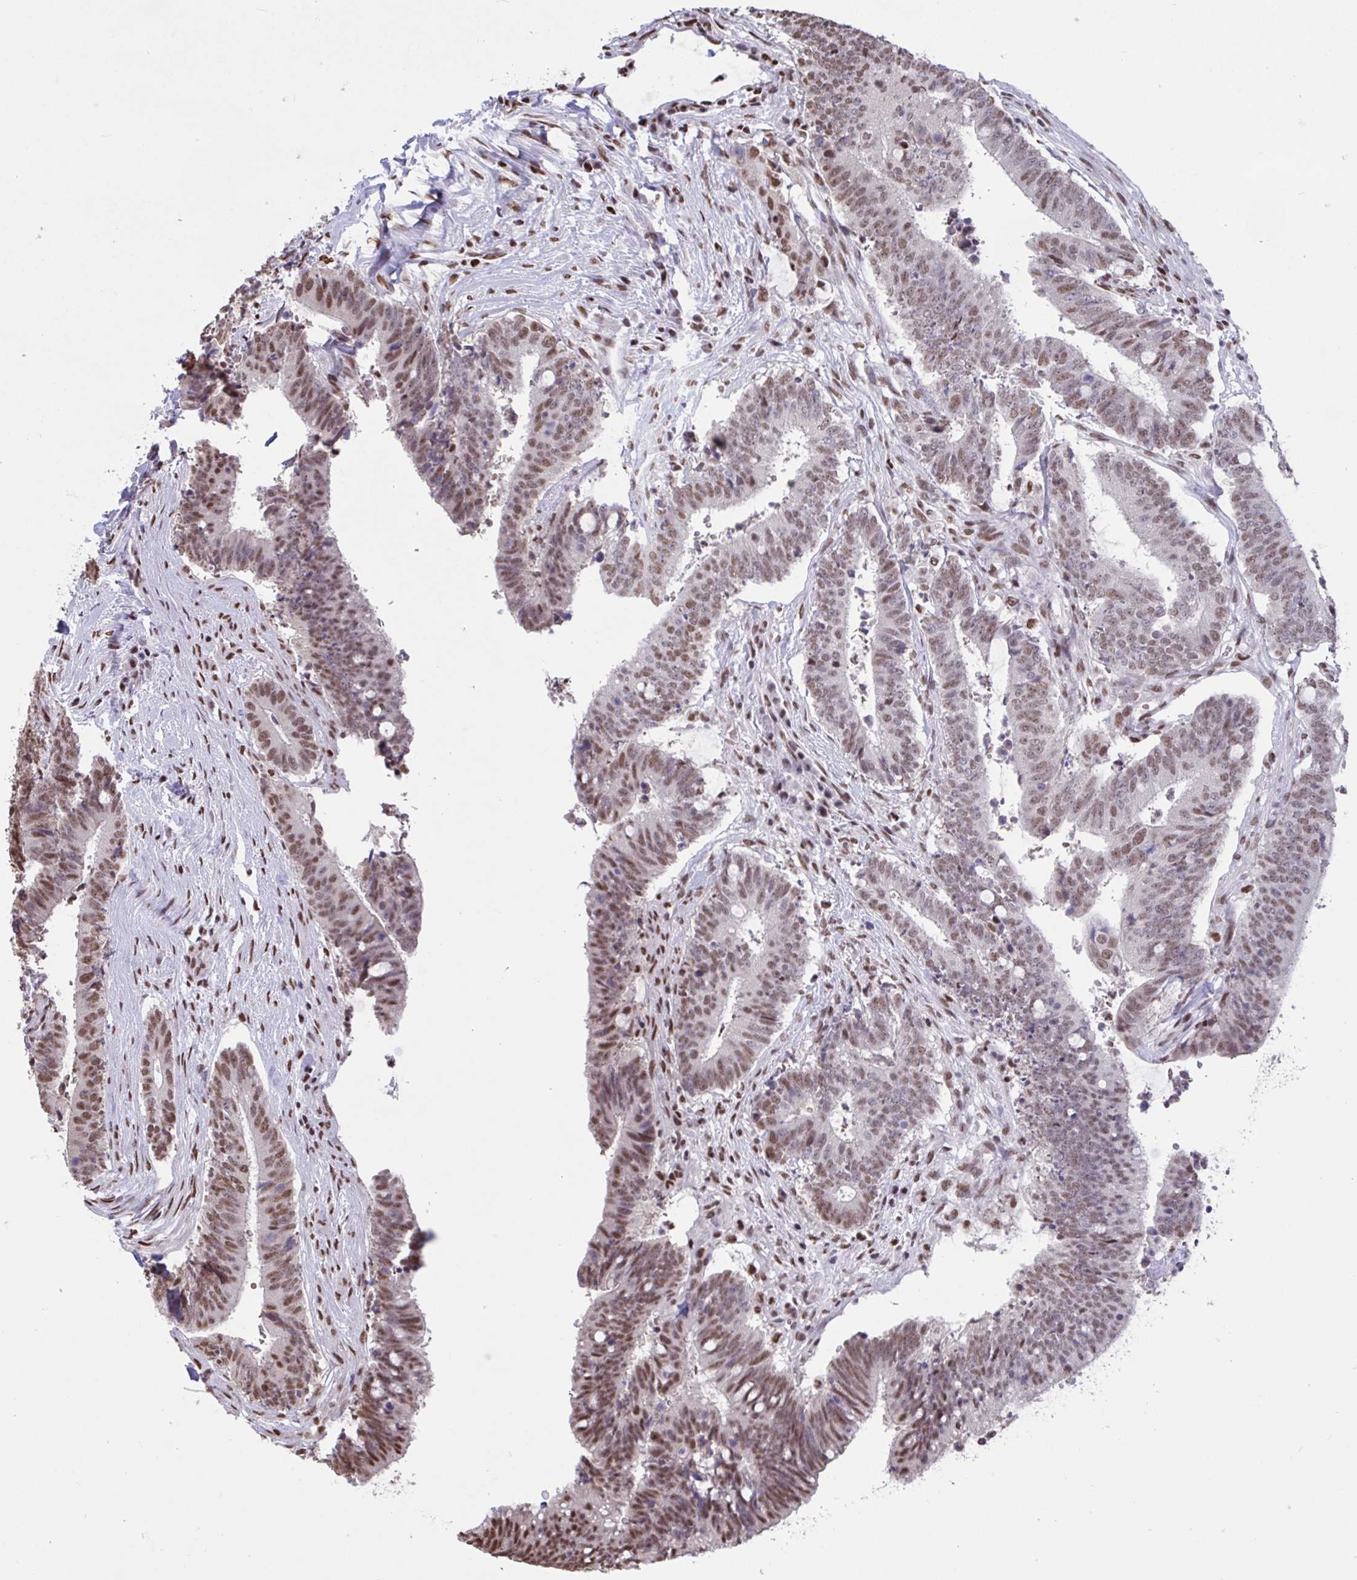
{"staining": {"intensity": "moderate", "quantity": ">75%", "location": "nuclear"}, "tissue": "colorectal cancer", "cell_type": "Tumor cells", "image_type": "cancer", "snomed": [{"axis": "morphology", "description": "Adenocarcinoma, NOS"}, {"axis": "topography", "description": "Colon"}], "caption": "IHC (DAB) staining of human colorectal cancer shows moderate nuclear protein positivity in approximately >75% of tumor cells.", "gene": "HNRNPDL", "patient": {"sex": "female", "age": 43}}